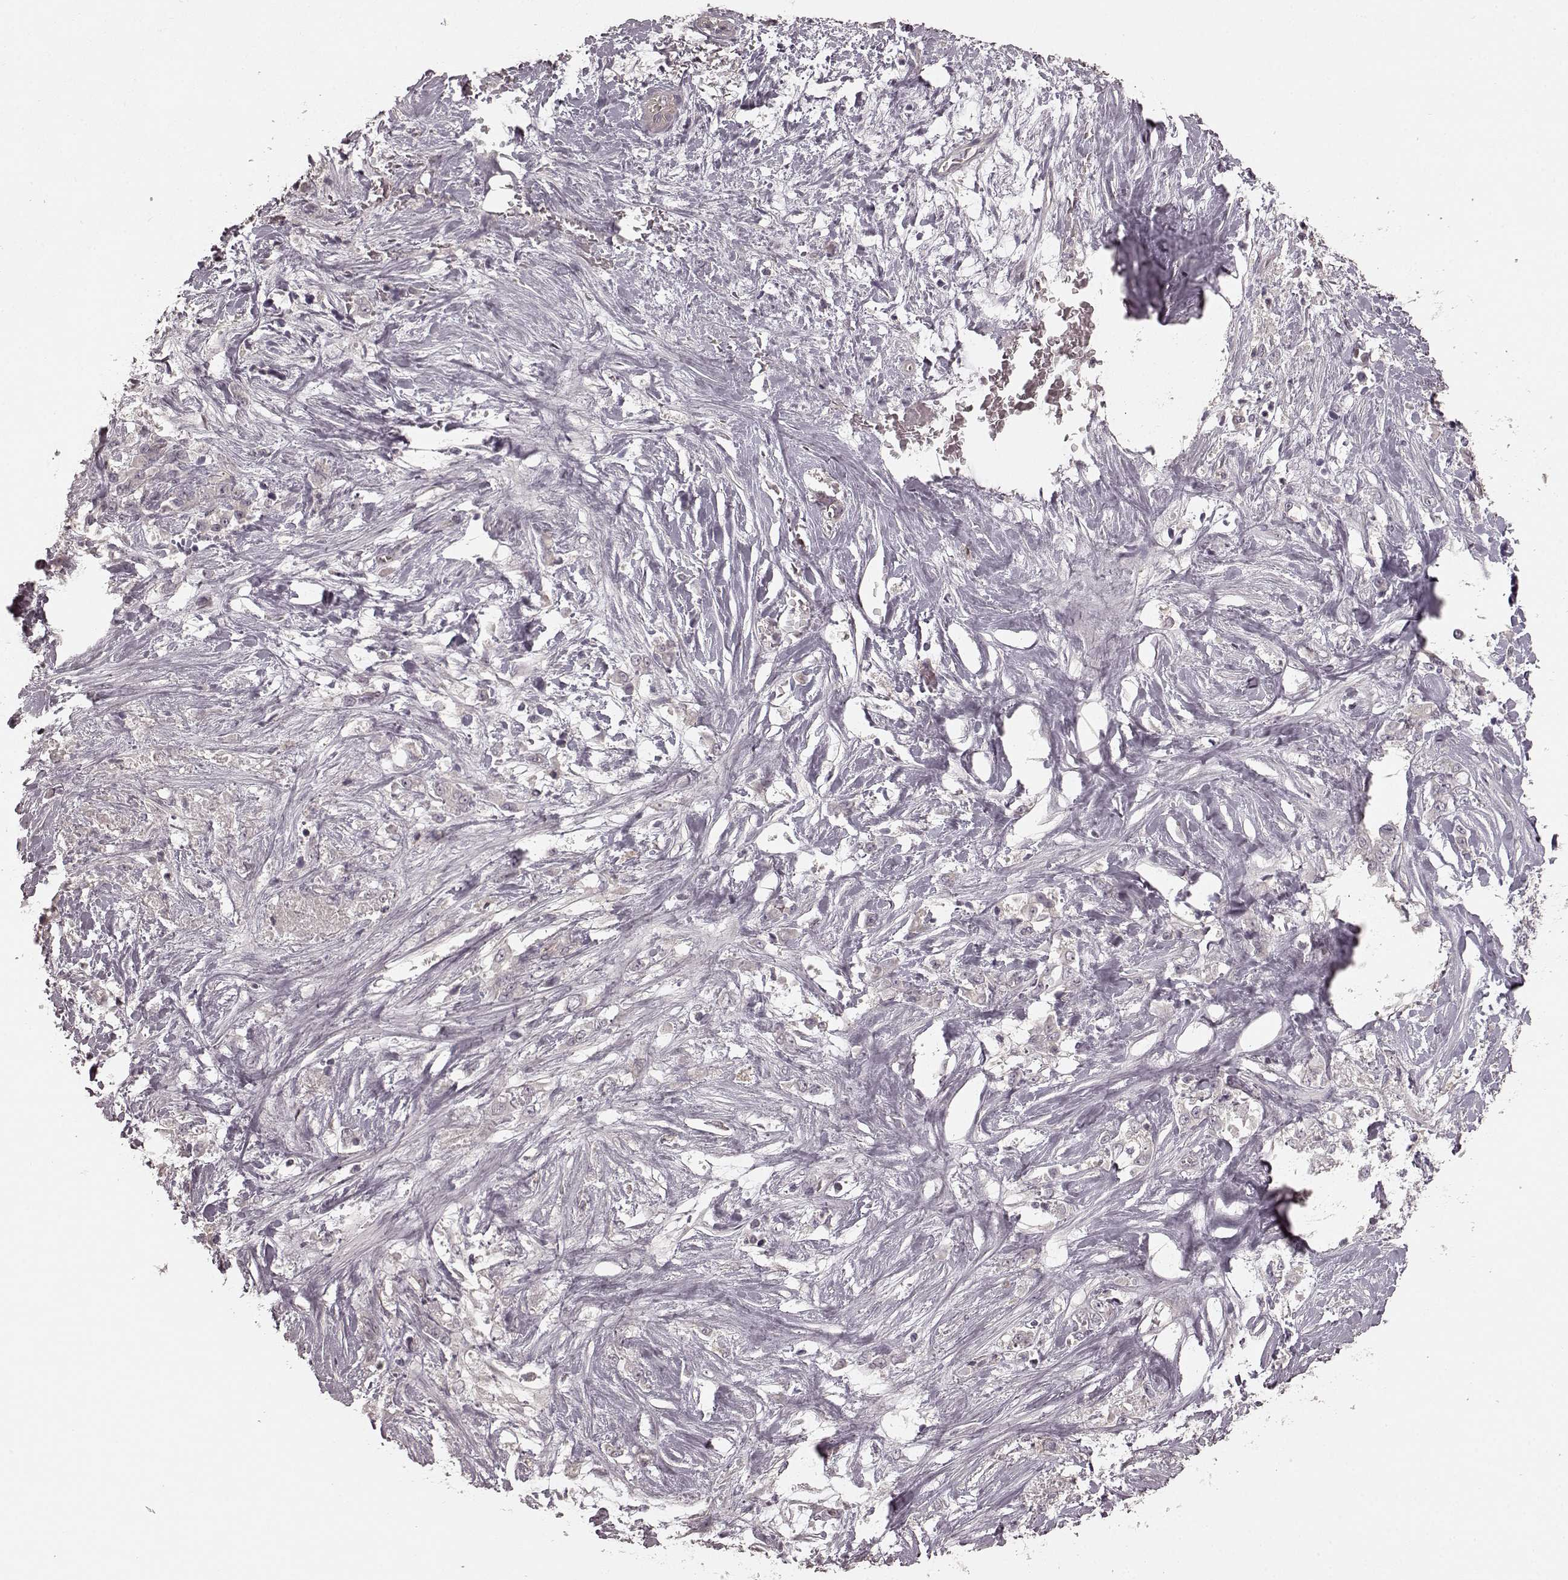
{"staining": {"intensity": "negative", "quantity": "none", "location": "none"}, "tissue": "stomach cancer", "cell_type": "Tumor cells", "image_type": "cancer", "snomed": [{"axis": "morphology", "description": "Adenocarcinoma, NOS"}, {"axis": "topography", "description": "Stomach"}], "caption": "There is no significant staining in tumor cells of stomach adenocarcinoma. (Immunohistochemistry (ihc), brightfield microscopy, high magnification).", "gene": "PRKCE", "patient": {"sex": "female", "age": 76}}